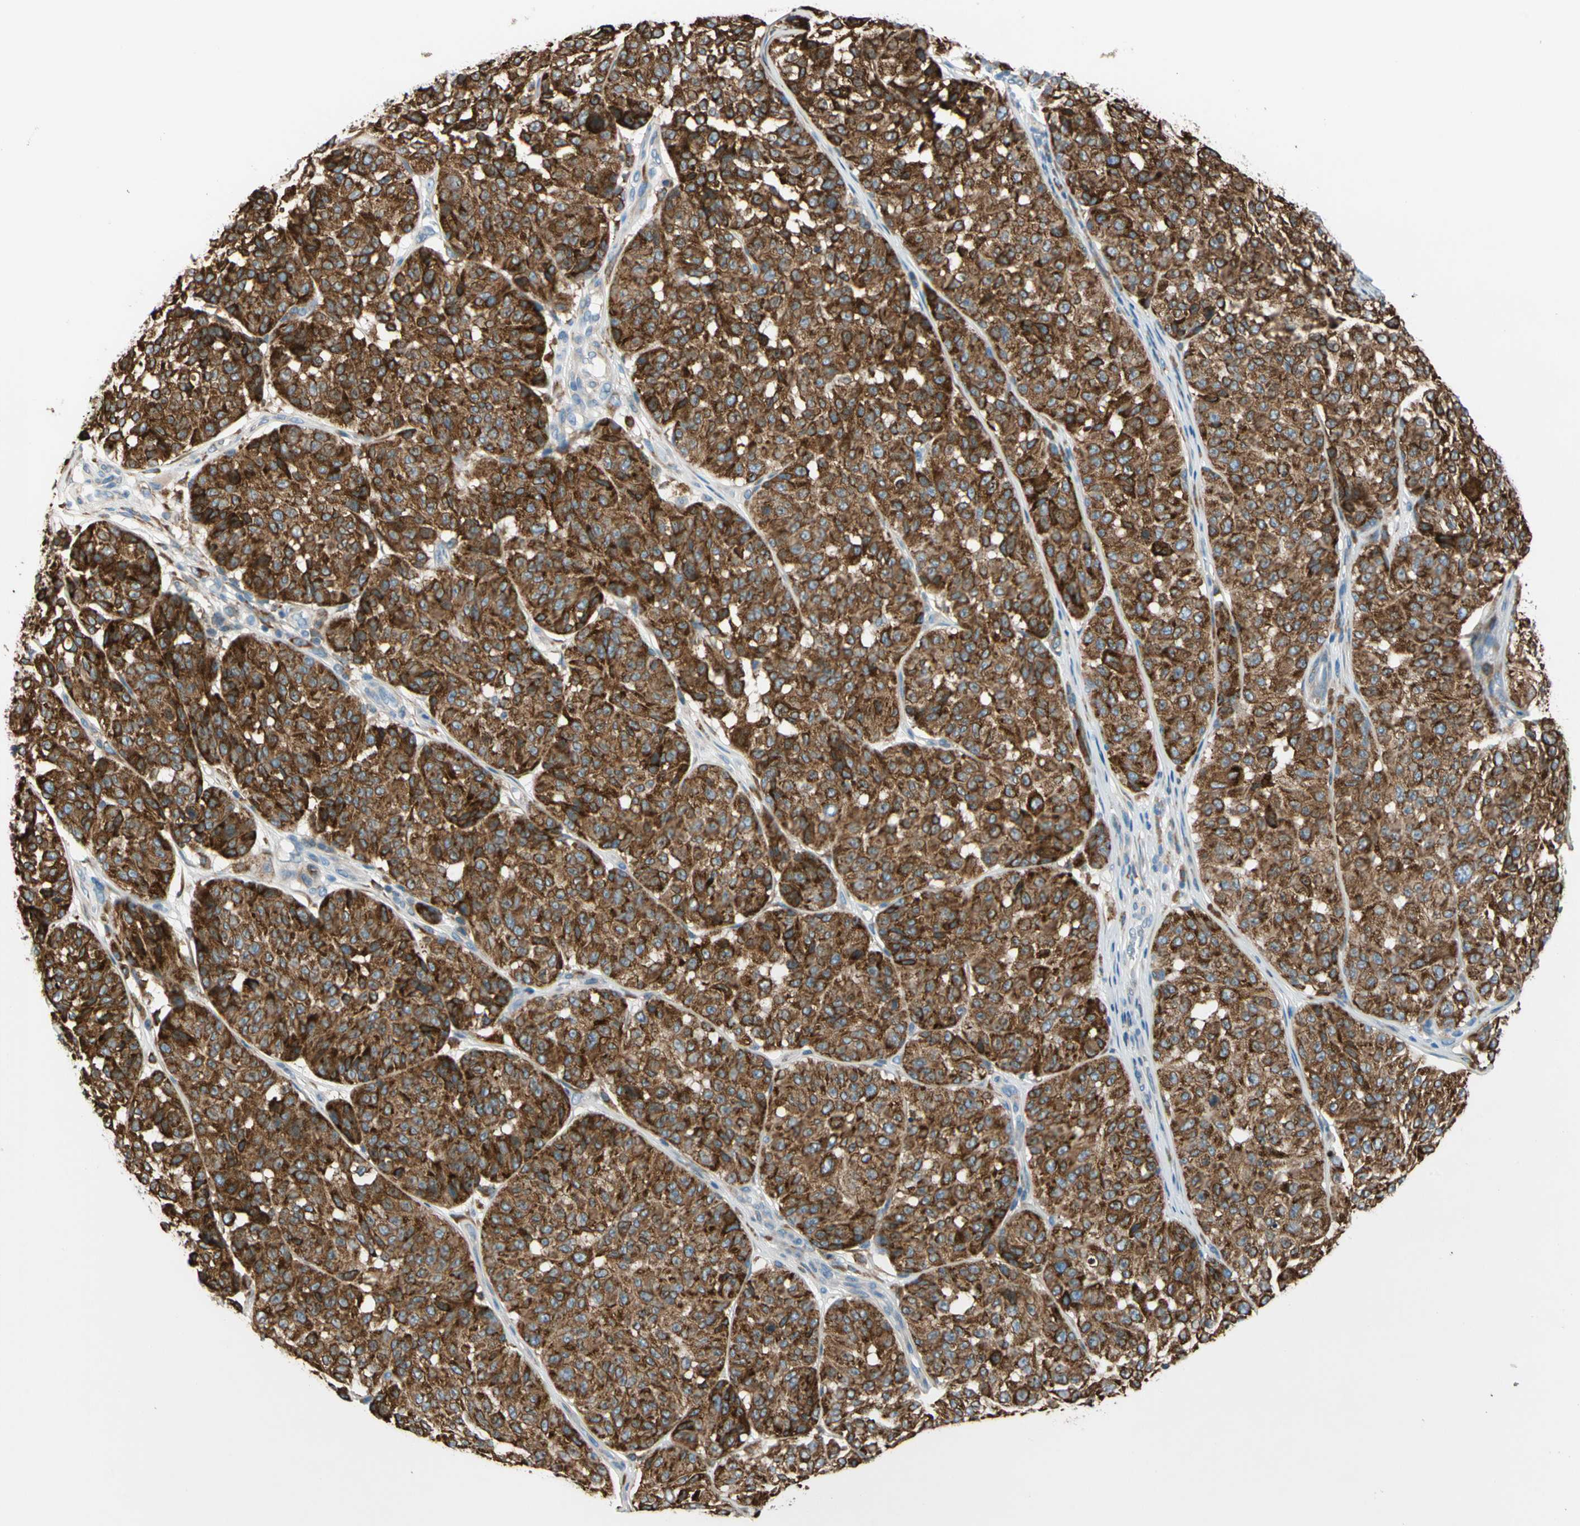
{"staining": {"intensity": "strong", "quantity": ">75%", "location": "cytoplasmic/membranous"}, "tissue": "melanoma", "cell_type": "Tumor cells", "image_type": "cancer", "snomed": [{"axis": "morphology", "description": "Malignant melanoma, NOS"}, {"axis": "topography", "description": "Skin"}], "caption": "The micrograph displays a brown stain indicating the presence of a protein in the cytoplasmic/membranous of tumor cells in malignant melanoma. (IHC, brightfield microscopy, high magnification).", "gene": "LRPAP1", "patient": {"sex": "female", "age": 46}}